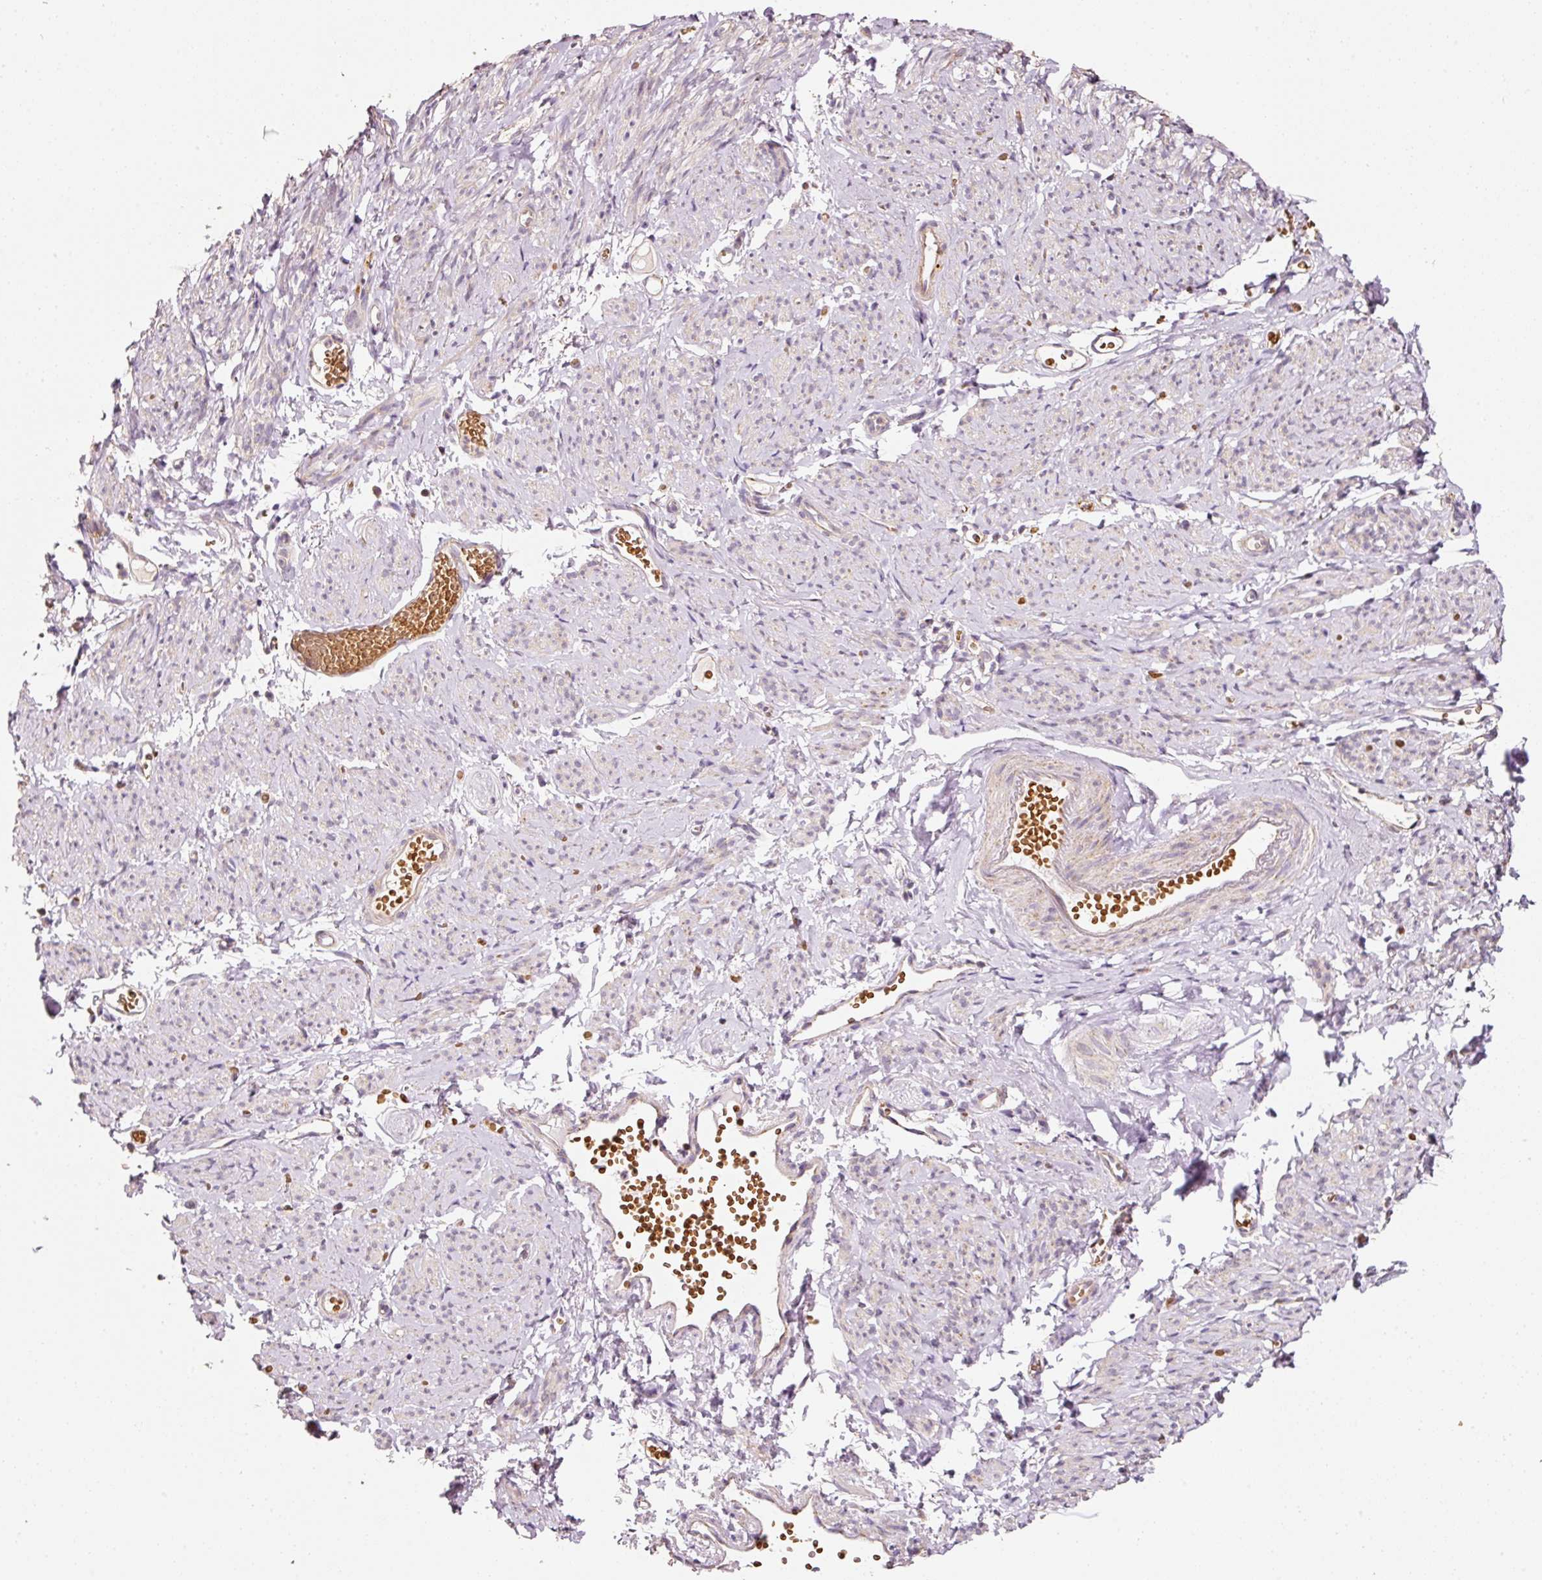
{"staining": {"intensity": "negative", "quantity": "none", "location": "none"}, "tissue": "smooth muscle", "cell_type": "Smooth muscle cells", "image_type": "normal", "snomed": [{"axis": "morphology", "description": "Normal tissue, NOS"}, {"axis": "topography", "description": "Smooth muscle"}], "caption": "Image shows no significant protein expression in smooth muscle cells of benign smooth muscle. The staining was performed using DAB to visualize the protein expression in brown, while the nuclei were stained in blue with hematoxylin (Magnification: 20x).", "gene": "ZNF460", "patient": {"sex": "female", "age": 65}}